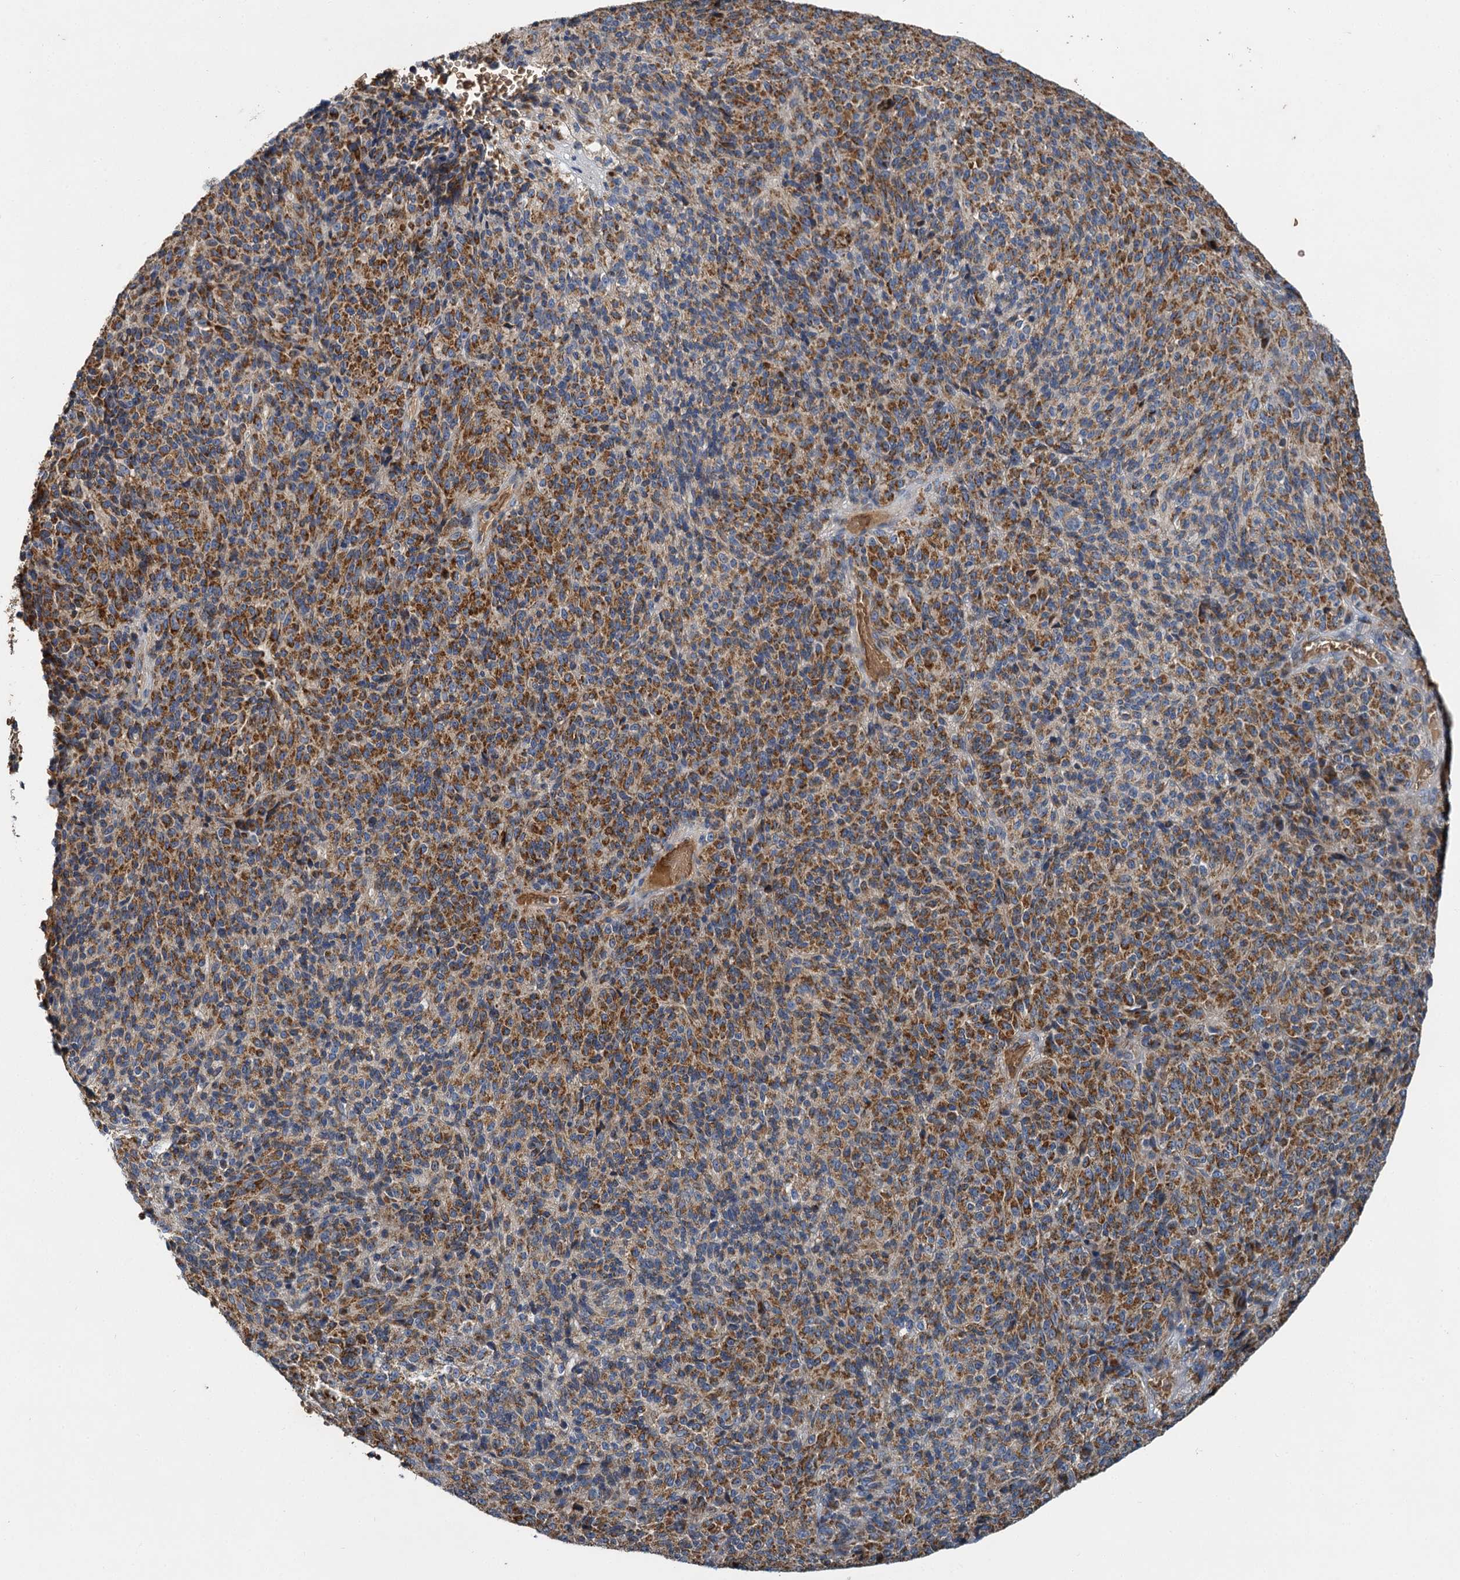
{"staining": {"intensity": "moderate", "quantity": ">75%", "location": "cytoplasmic/membranous"}, "tissue": "melanoma", "cell_type": "Tumor cells", "image_type": "cancer", "snomed": [{"axis": "morphology", "description": "Malignant melanoma, Metastatic site"}, {"axis": "topography", "description": "Brain"}], "caption": "About >75% of tumor cells in human melanoma exhibit moderate cytoplasmic/membranous protein positivity as visualized by brown immunohistochemical staining.", "gene": "BCS1L", "patient": {"sex": "female", "age": 56}}